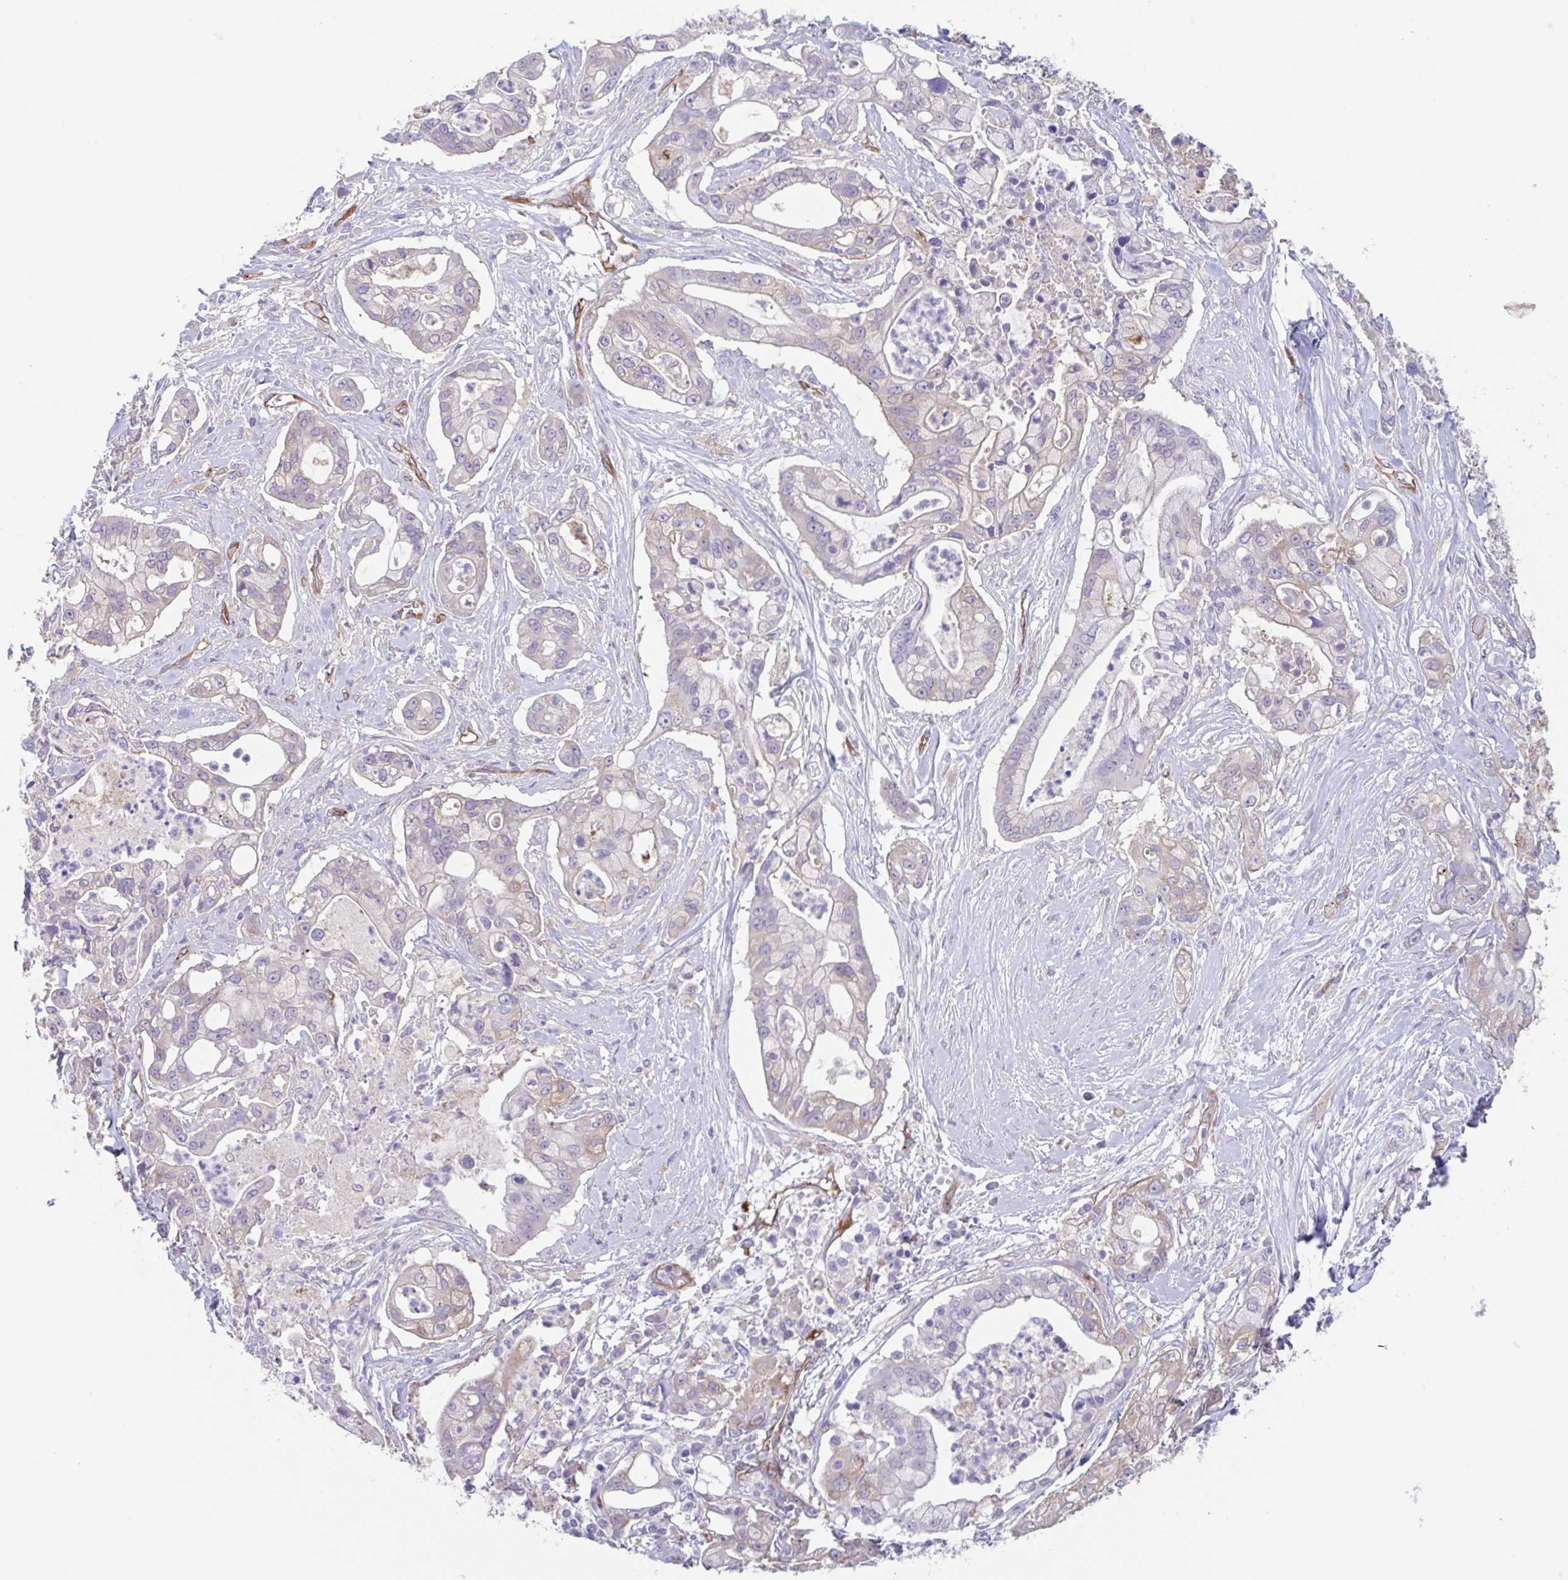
{"staining": {"intensity": "negative", "quantity": "none", "location": "none"}, "tissue": "pancreatic cancer", "cell_type": "Tumor cells", "image_type": "cancer", "snomed": [{"axis": "morphology", "description": "Adenocarcinoma, NOS"}, {"axis": "topography", "description": "Pancreas"}], "caption": "There is no significant positivity in tumor cells of pancreatic cancer (adenocarcinoma).", "gene": "EHD4", "patient": {"sex": "female", "age": 69}}